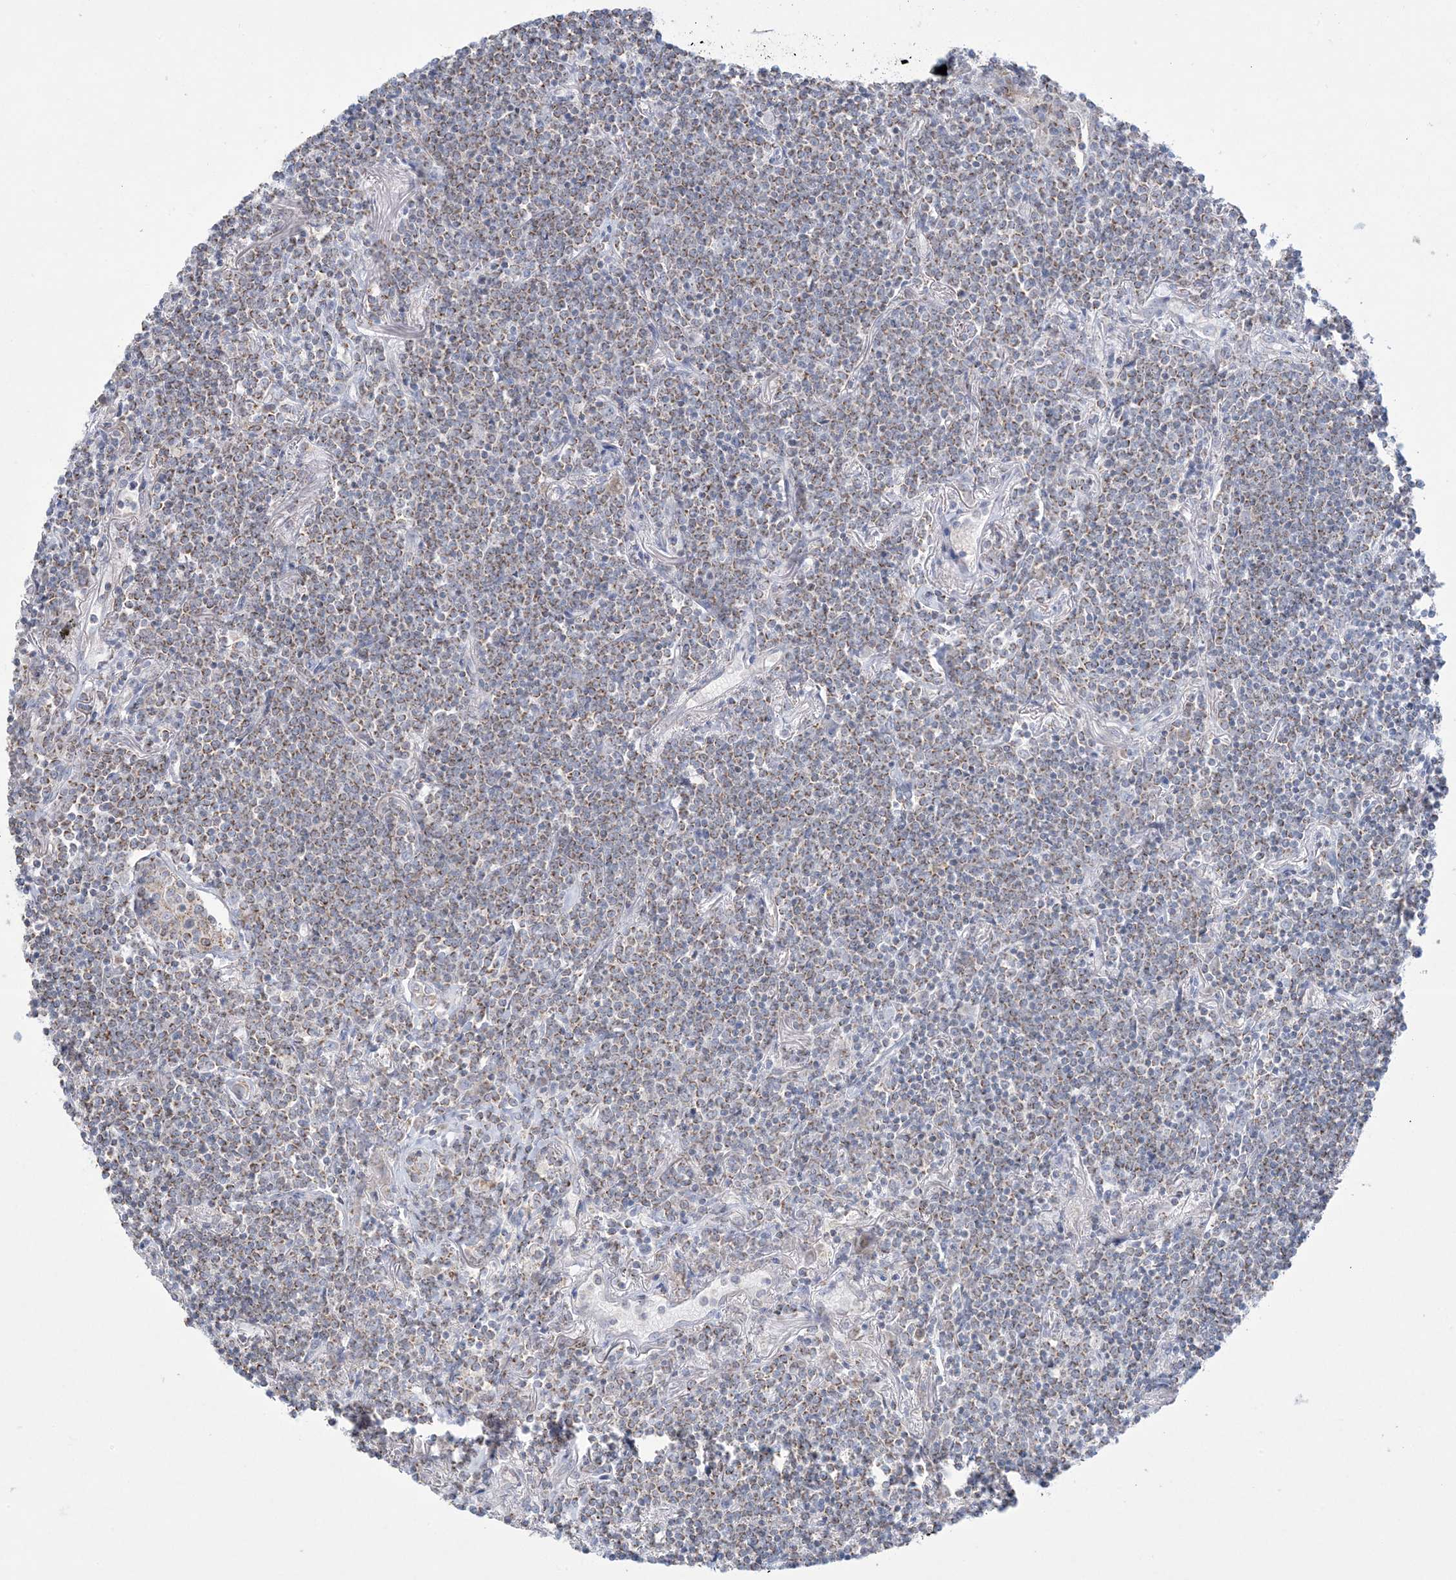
{"staining": {"intensity": "moderate", "quantity": ">75%", "location": "cytoplasmic/membranous"}, "tissue": "lymphoma", "cell_type": "Tumor cells", "image_type": "cancer", "snomed": [{"axis": "morphology", "description": "Malignant lymphoma, non-Hodgkin's type, Low grade"}, {"axis": "topography", "description": "Lung"}], "caption": "Tumor cells demonstrate moderate cytoplasmic/membranous expression in about >75% of cells in lymphoma.", "gene": "KCTD6", "patient": {"sex": "female", "age": 71}}